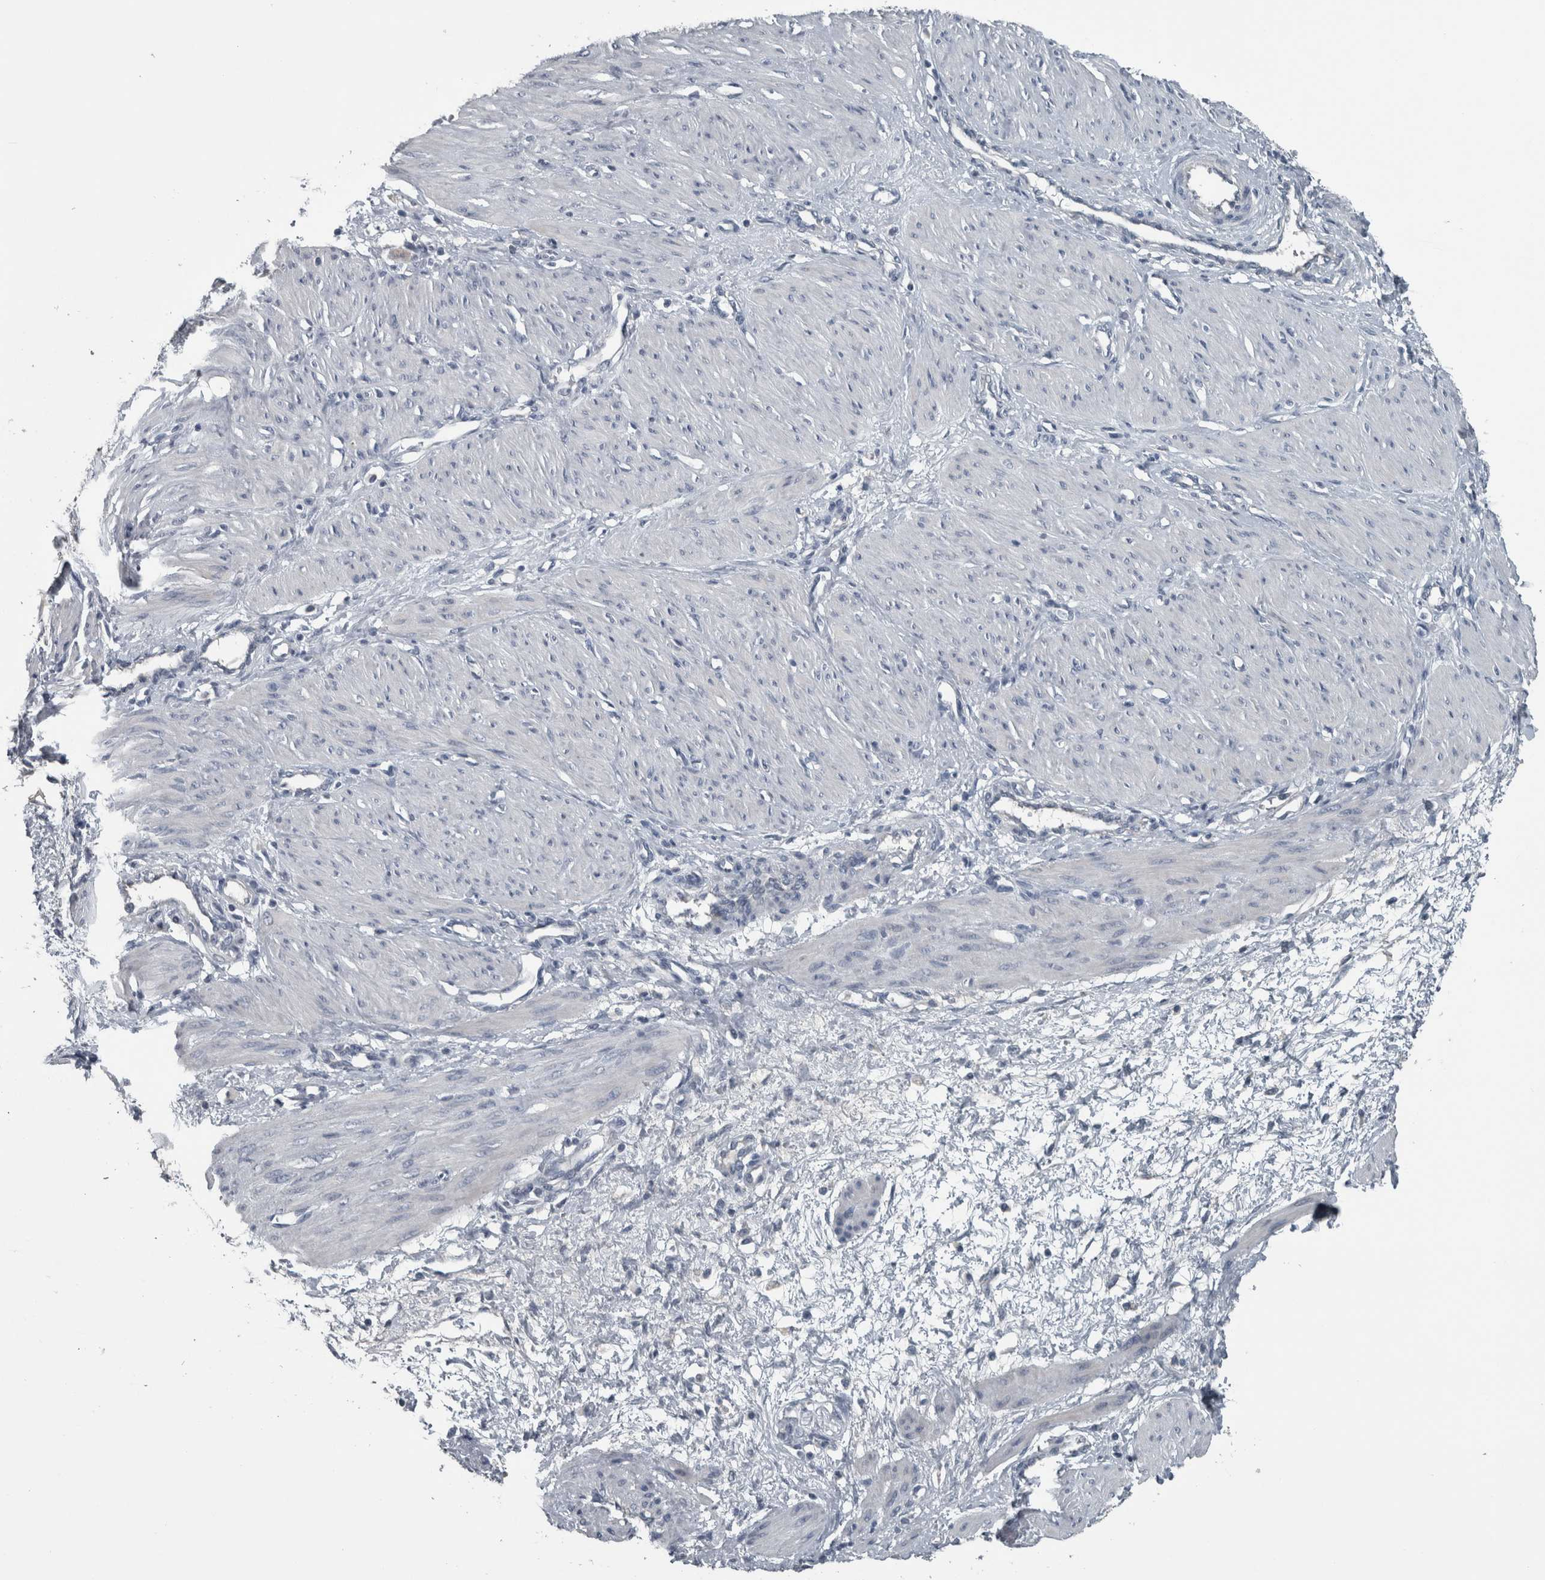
{"staining": {"intensity": "negative", "quantity": "none", "location": "none"}, "tissue": "smooth muscle", "cell_type": "Smooth muscle cells", "image_type": "normal", "snomed": [{"axis": "morphology", "description": "Normal tissue, NOS"}, {"axis": "topography", "description": "Endometrium"}], "caption": "This micrograph is of unremarkable smooth muscle stained with immunohistochemistry (IHC) to label a protein in brown with the nuclei are counter-stained blue. There is no staining in smooth muscle cells. The staining was performed using DAB to visualize the protein expression in brown, while the nuclei were stained in blue with hematoxylin (Magnification: 20x).", "gene": "KRT20", "patient": {"sex": "female", "age": 33}}